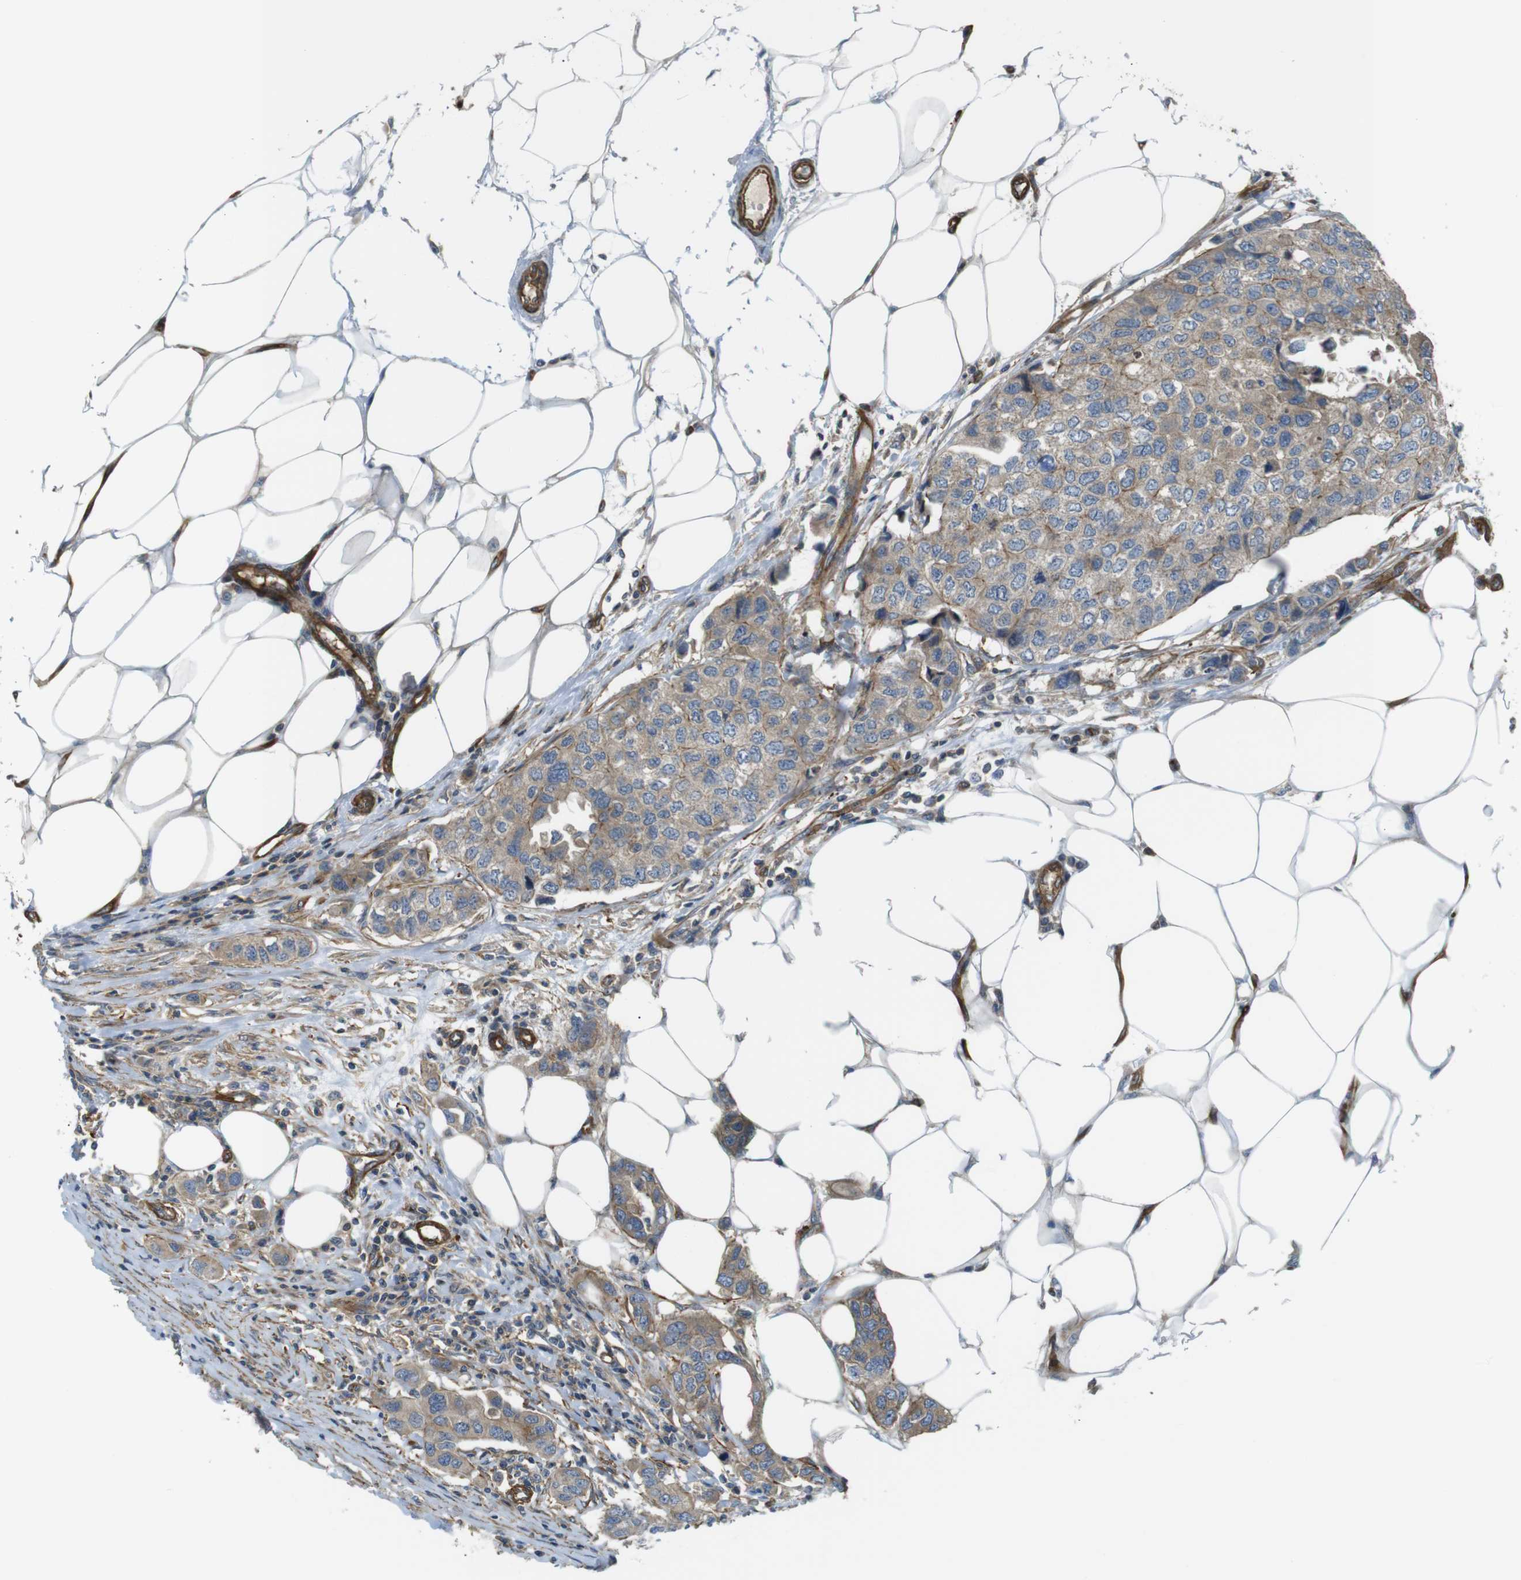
{"staining": {"intensity": "moderate", "quantity": ">75%", "location": "cytoplasmic/membranous"}, "tissue": "breast cancer", "cell_type": "Tumor cells", "image_type": "cancer", "snomed": [{"axis": "morphology", "description": "Duct carcinoma"}, {"axis": "topography", "description": "Breast"}], "caption": "Immunohistochemistry micrograph of breast invasive ductal carcinoma stained for a protein (brown), which demonstrates medium levels of moderate cytoplasmic/membranous positivity in approximately >75% of tumor cells.", "gene": "TSC1", "patient": {"sex": "female", "age": 50}}